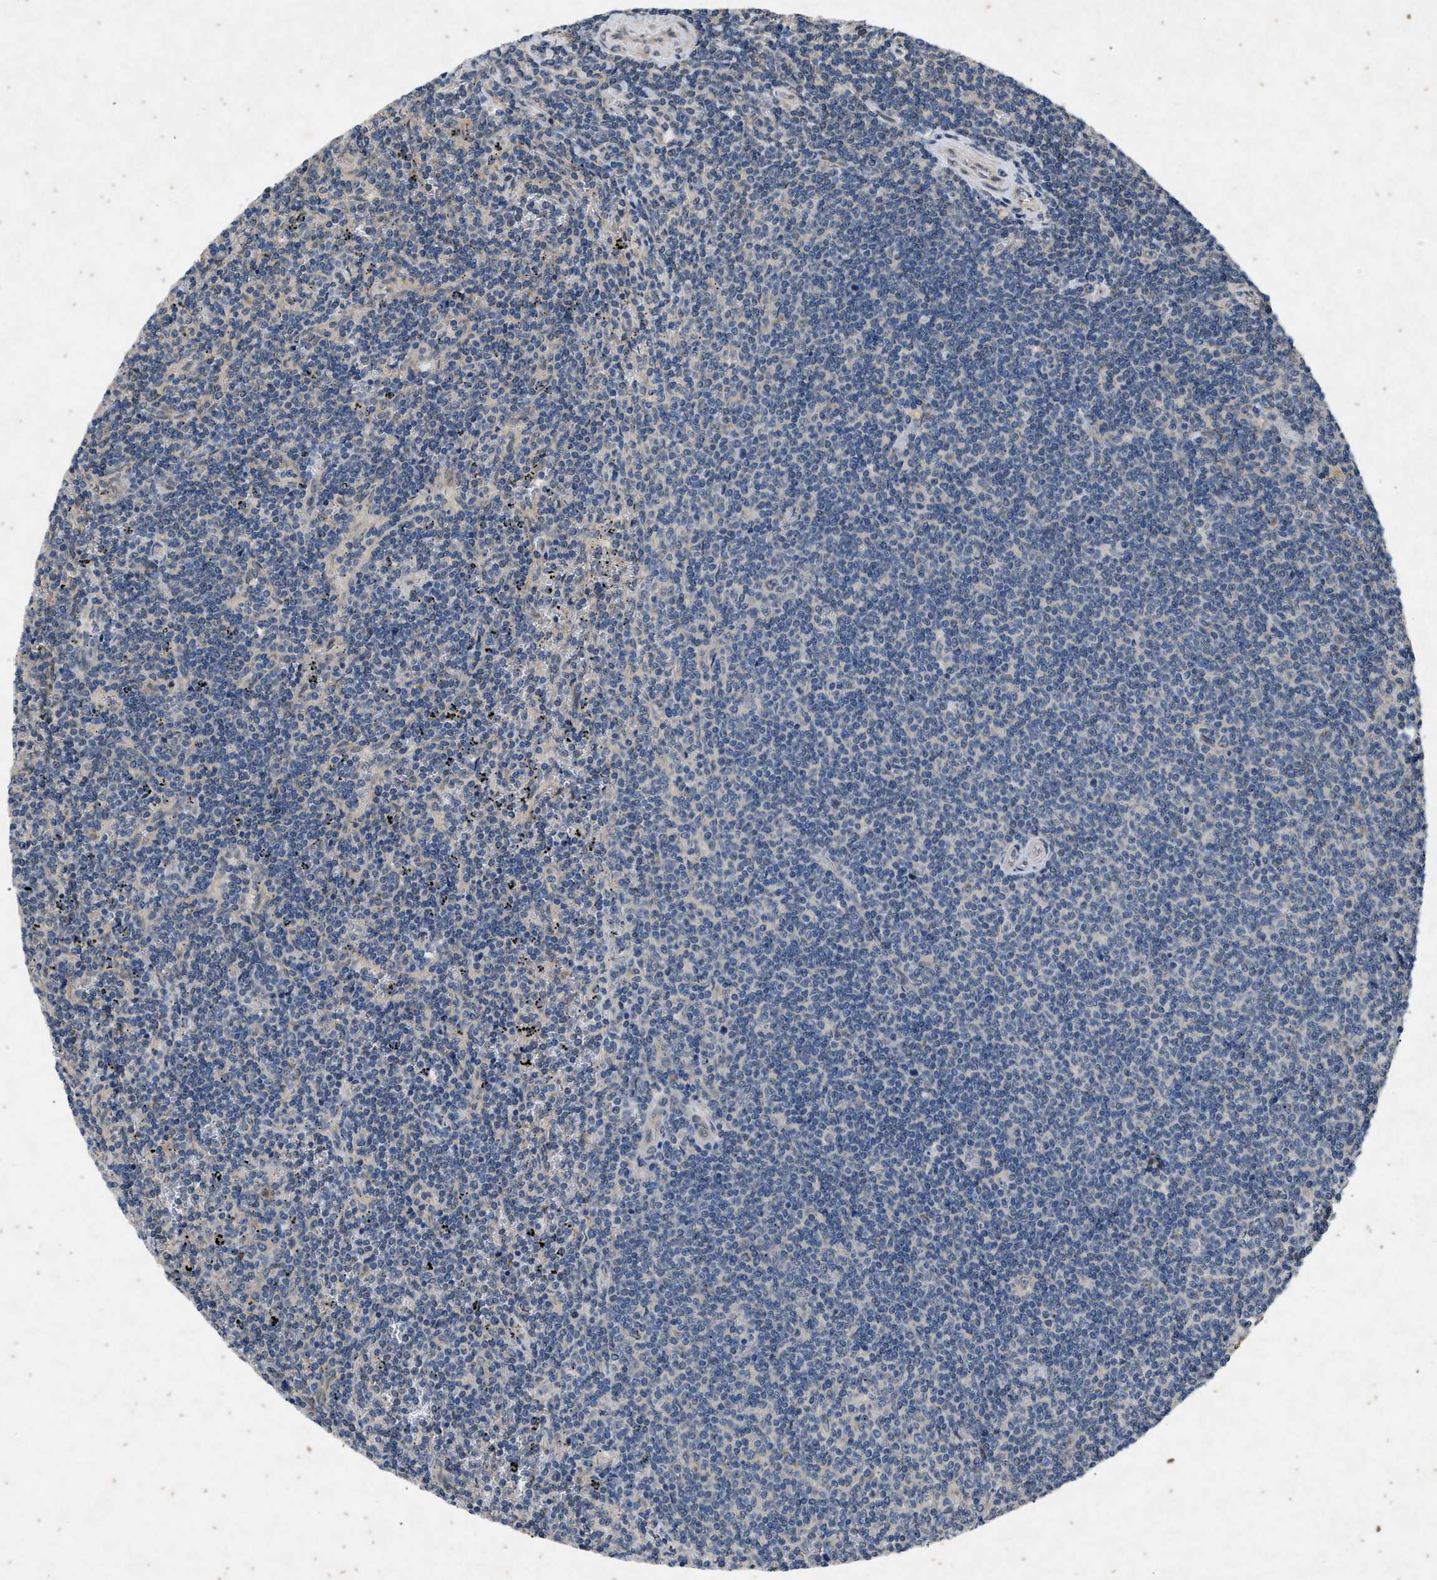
{"staining": {"intensity": "negative", "quantity": "none", "location": "none"}, "tissue": "lymphoma", "cell_type": "Tumor cells", "image_type": "cancer", "snomed": [{"axis": "morphology", "description": "Malignant lymphoma, non-Hodgkin's type, Low grade"}, {"axis": "topography", "description": "Spleen"}], "caption": "The immunohistochemistry (IHC) photomicrograph has no significant positivity in tumor cells of malignant lymphoma, non-Hodgkin's type (low-grade) tissue. (DAB immunohistochemistry (IHC) with hematoxylin counter stain).", "gene": "PRKG2", "patient": {"sex": "female", "age": 50}}